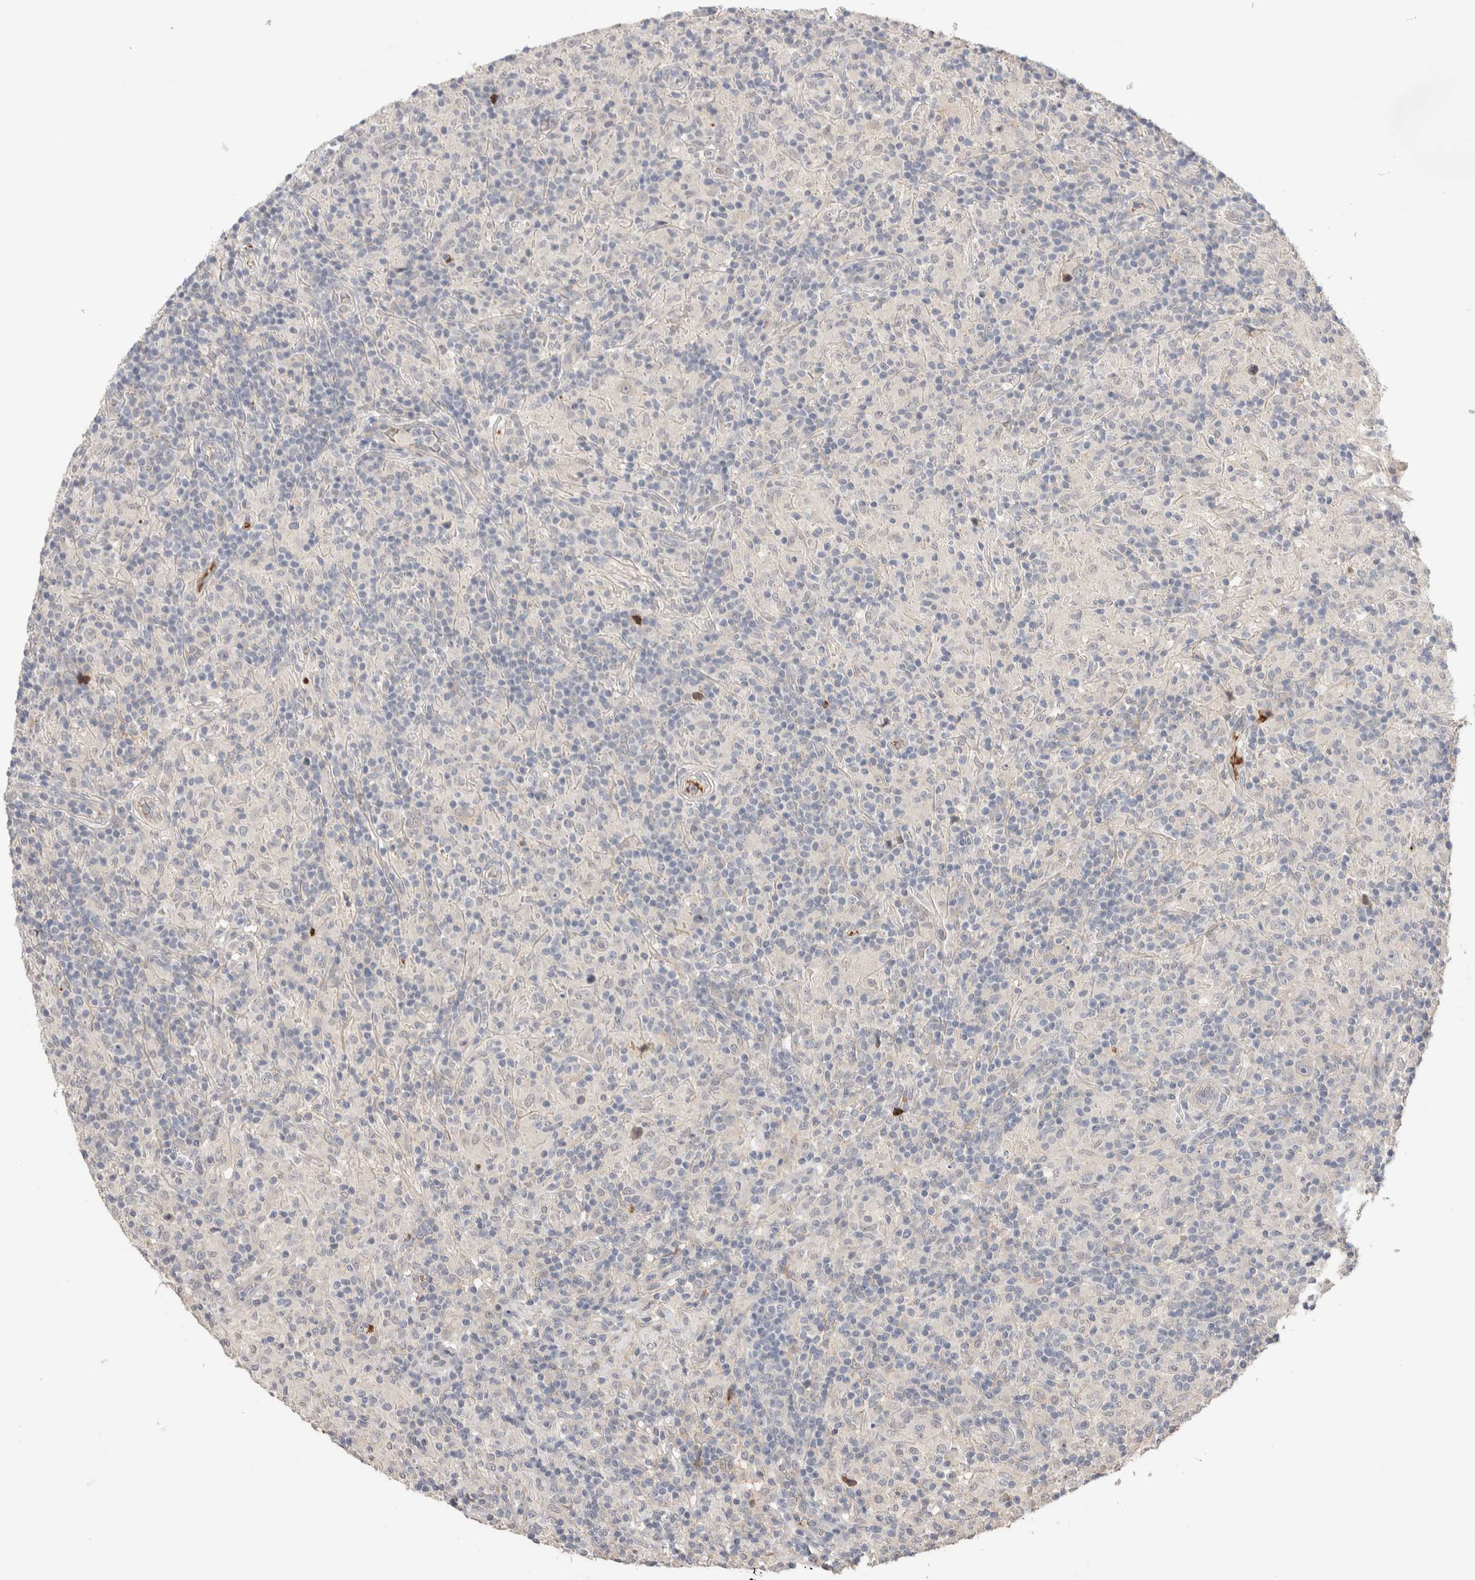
{"staining": {"intensity": "negative", "quantity": "none", "location": "none"}, "tissue": "lymphoma", "cell_type": "Tumor cells", "image_type": "cancer", "snomed": [{"axis": "morphology", "description": "Hodgkin's disease, NOS"}, {"axis": "topography", "description": "Lymph node"}], "caption": "A photomicrograph of human Hodgkin's disease is negative for staining in tumor cells. Brightfield microscopy of immunohistochemistry stained with DAB (brown) and hematoxylin (blue), captured at high magnification.", "gene": "CASK", "patient": {"sex": "male", "age": 70}}